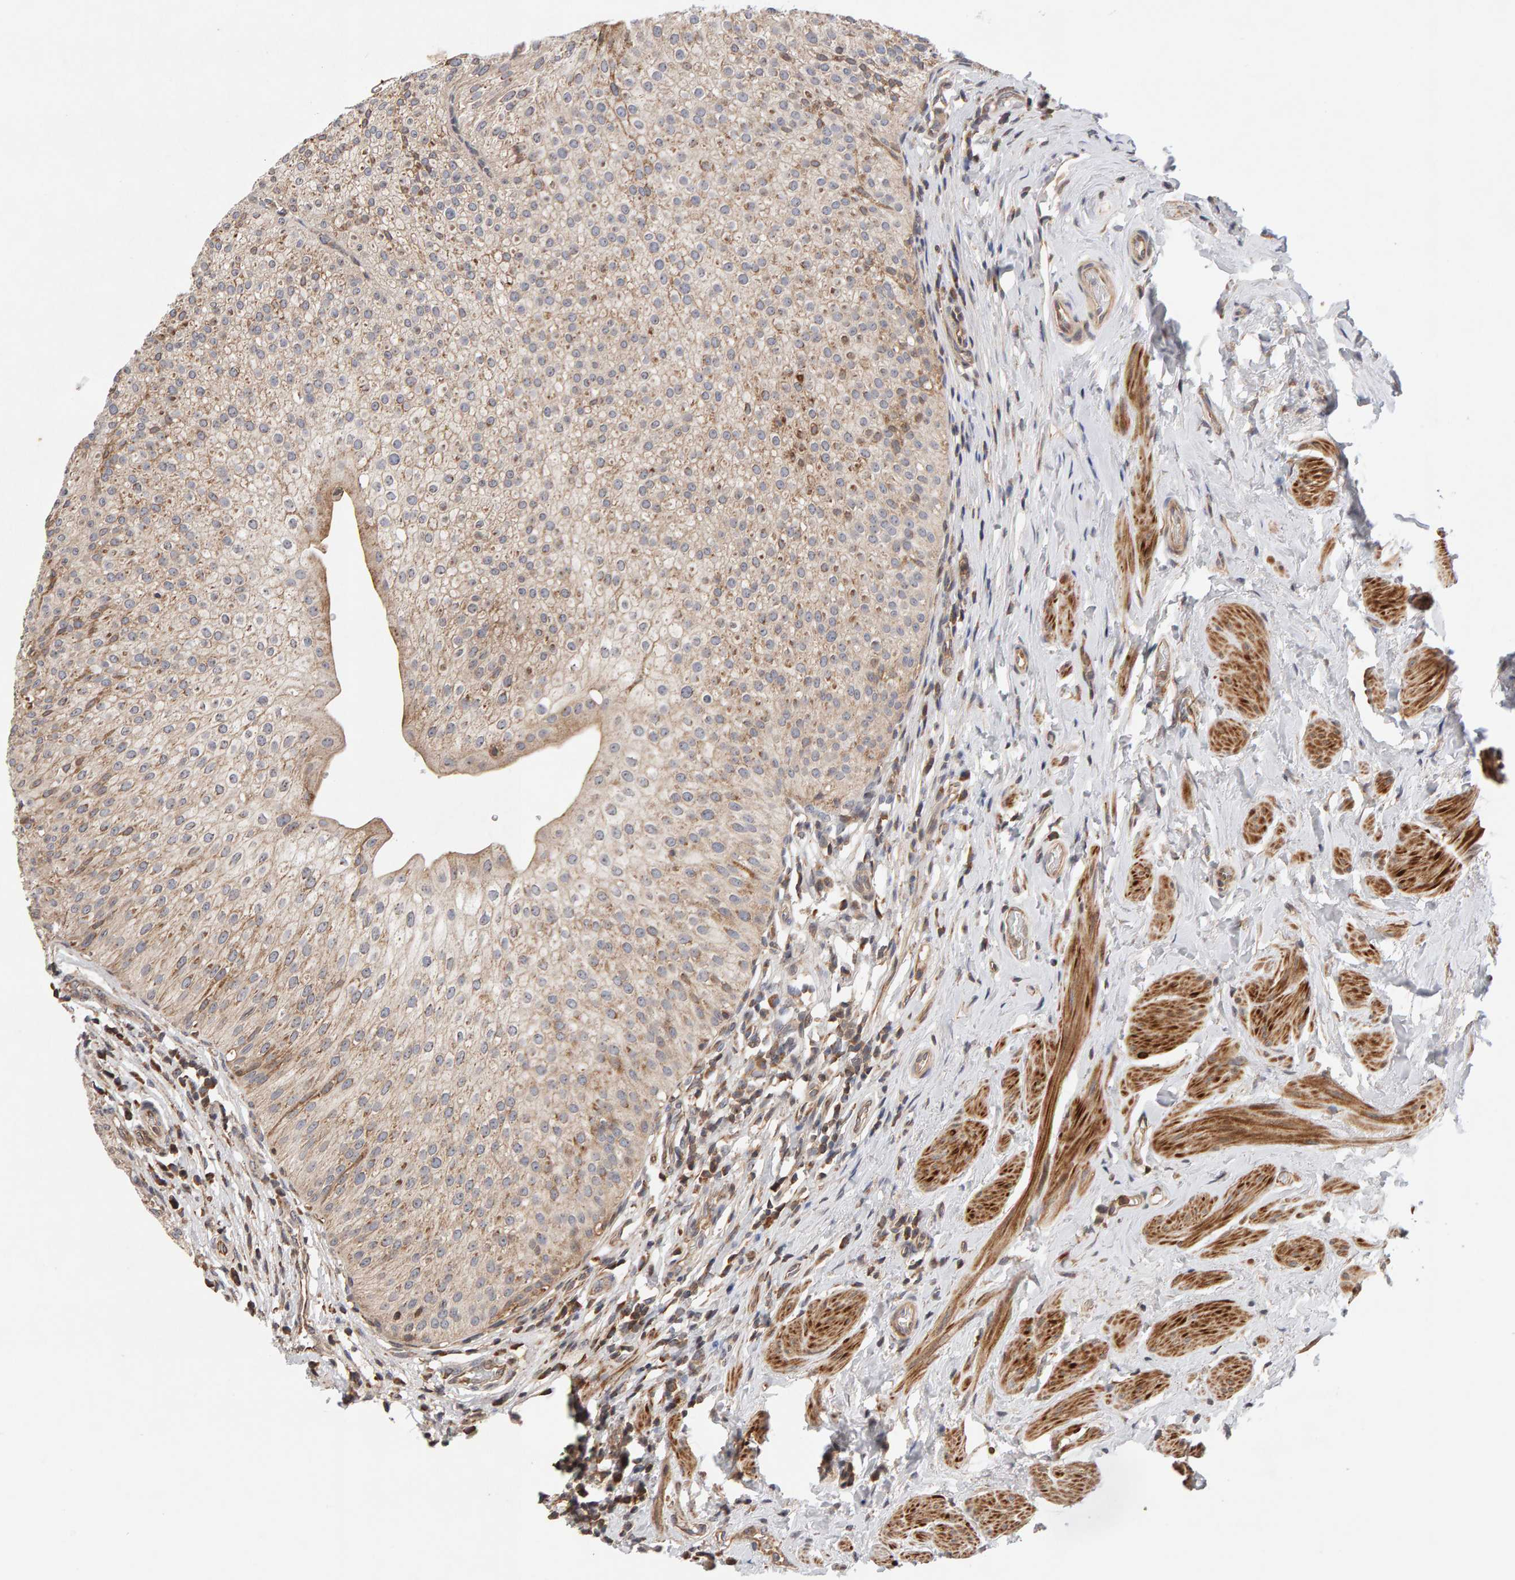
{"staining": {"intensity": "moderate", "quantity": "25%-75%", "location": "cytoplasmic/membranous"}, "tissue": "urothelial cancer", "cell_type": "Tumor cells", "image_type": "cancer", "snomed": [{"axis": "morphology", "description": "Normal tissue, NOS"}, {"axis": "morphology", "description": "Urothelial carcinoma, Low grade"}, {"axis": "topography", "description": "Smooth muscle"}, {"axis": "topography", "description": "Urinary bladder"}], "caption": "Immunohistochemical staining of human urothelial cancer exhibits medium levels of moderate cytoplasmic/membranous protein positivity in about 25%-75% of tumor cells.", "gene": "LZTS1", "patient": {"sex": "male", "age": 60}}